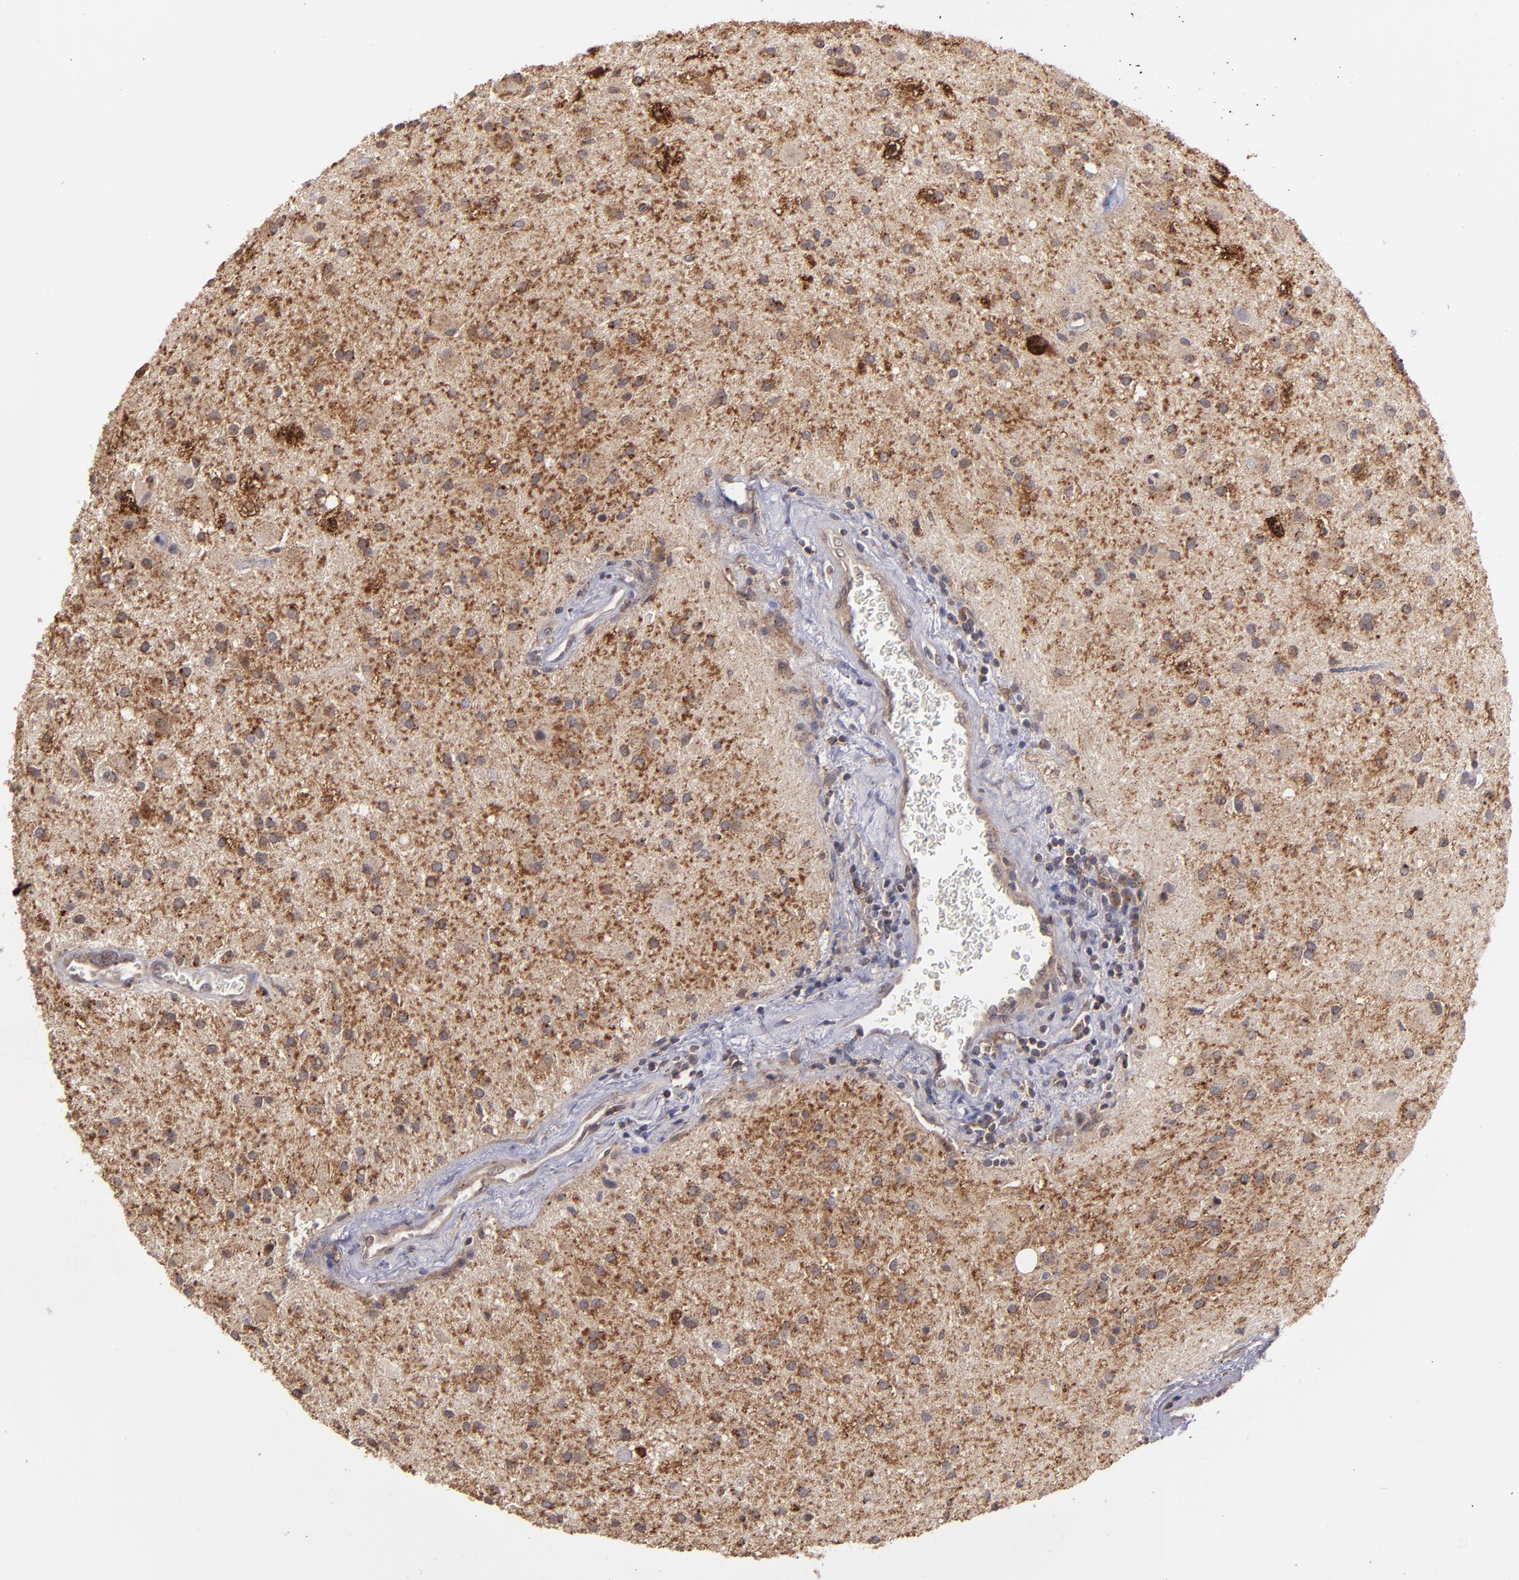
{"staining": {"intensity": "moderate", "quantity": "25%-75%", "location": "cytoplasmic/membranous"}, "tissue": "glioma", "cell_type": "Tumor cells", "image_type": "cancer", "snomed": [{"axis": "morphology", "description": "Glioma, malignant, Low grade"}, {"axis": "topography", "description": "Brain"}], "caption": "Protein staining exhibits moderate cytoplasmic/membranous staining in approximately 25%-75% of tumor cells in glioma. (Brightfield microscopy of DAB IHC at high magnification).", "gene": "ZFYVE1", "patient": {"sex": "male", "age": 58}}